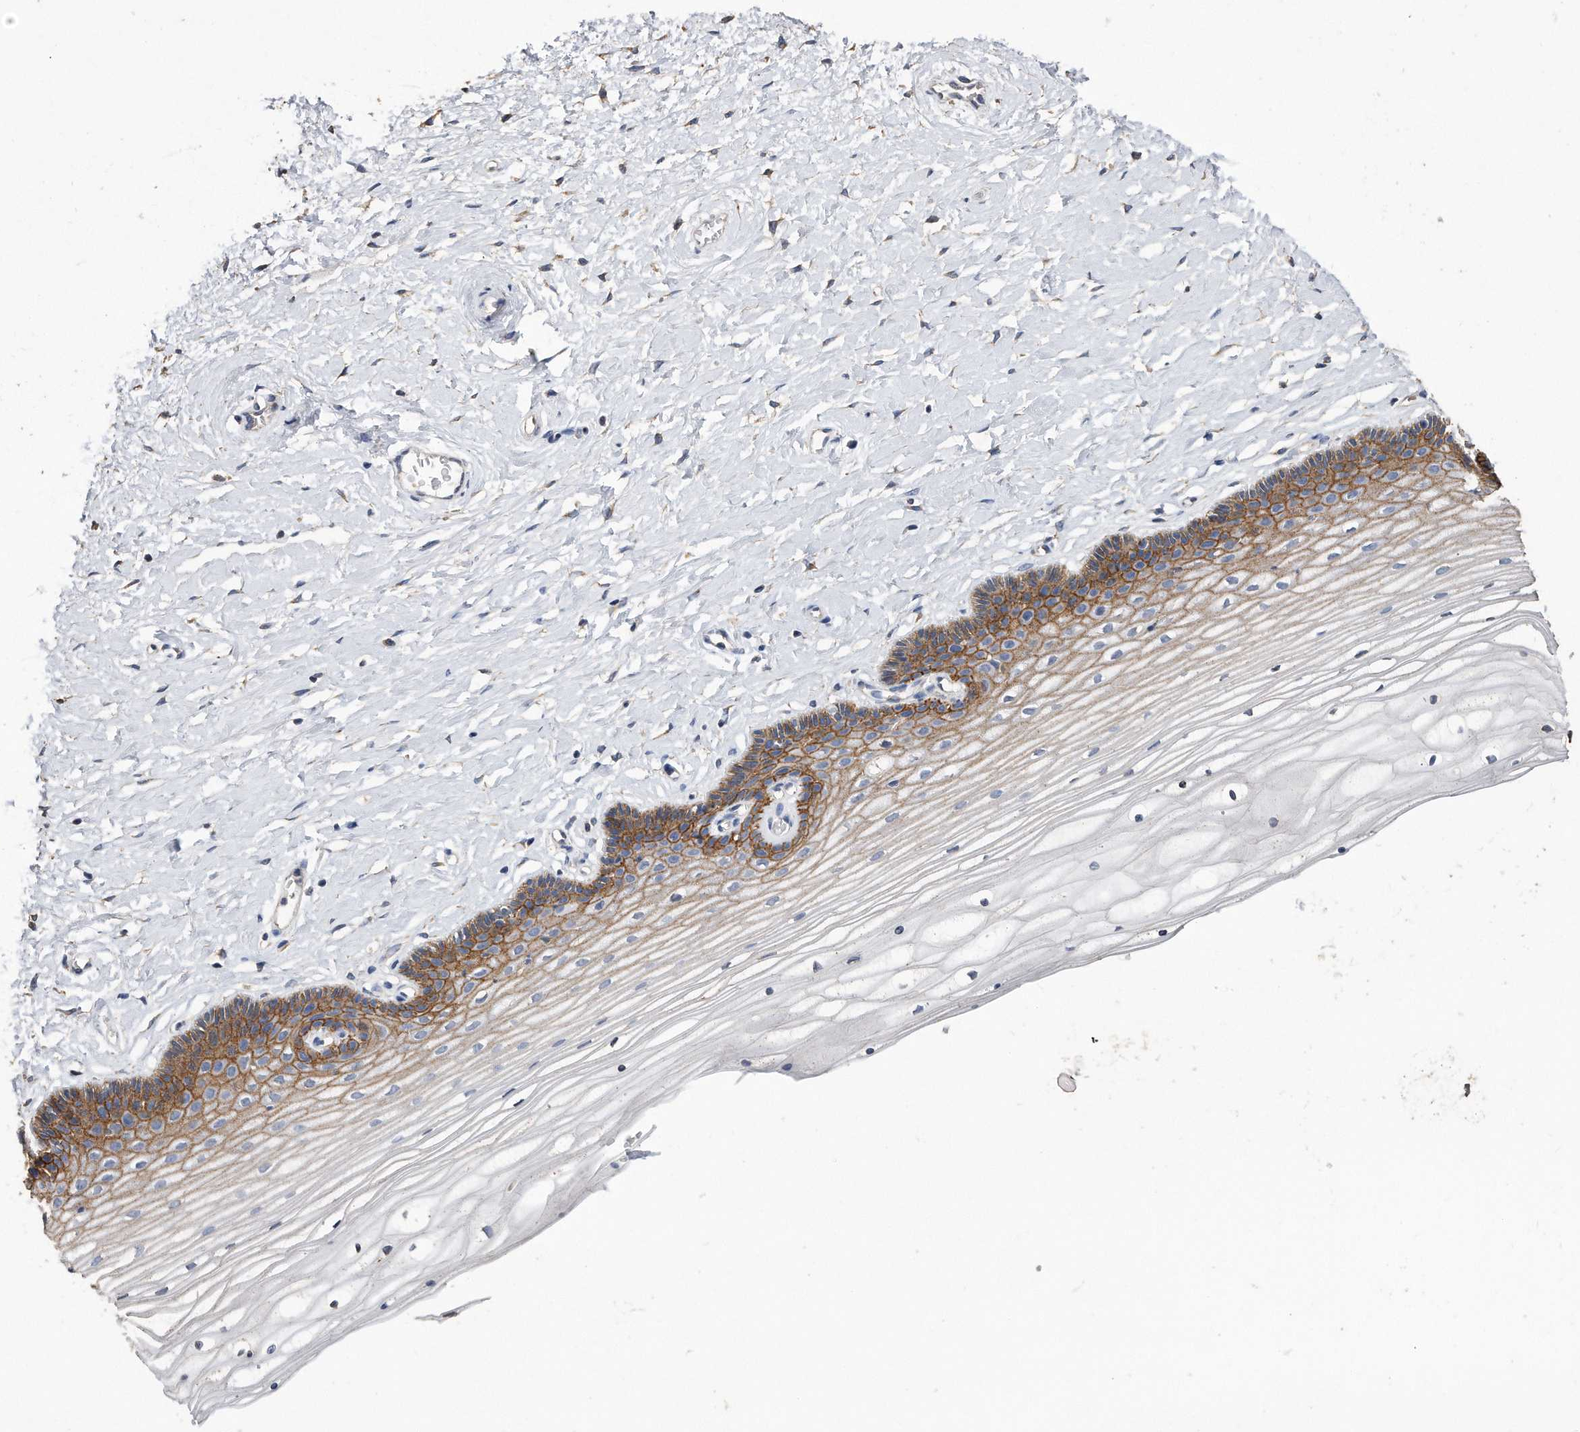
{"staining": {"intensity": "strong", "quantity": ">75%", "location": "cytoplasmic/membranous"}, "tissue": "vagina", "cell_type": "Squamous epithelial cells", "image_type": "normal", "snomed": [{"axis": "morphology", "description": "Normal tissue, NOS"}, {"axis": "topography", "description": "Vagina"}, {"axis": "topography", "description": "Cervix"}], "caption": "Squamous epithelial cells show high levels of strong cytoplasmic/membranous staining in approximately >75% of cells in unremarkable vagina. The protein is stained brown, and the nuclei are stained in blue (DAB IHC with brightfield microscopy, high magnification).", "gene": "CDCP1", "patient": {"sex": "female", "age": 40}}